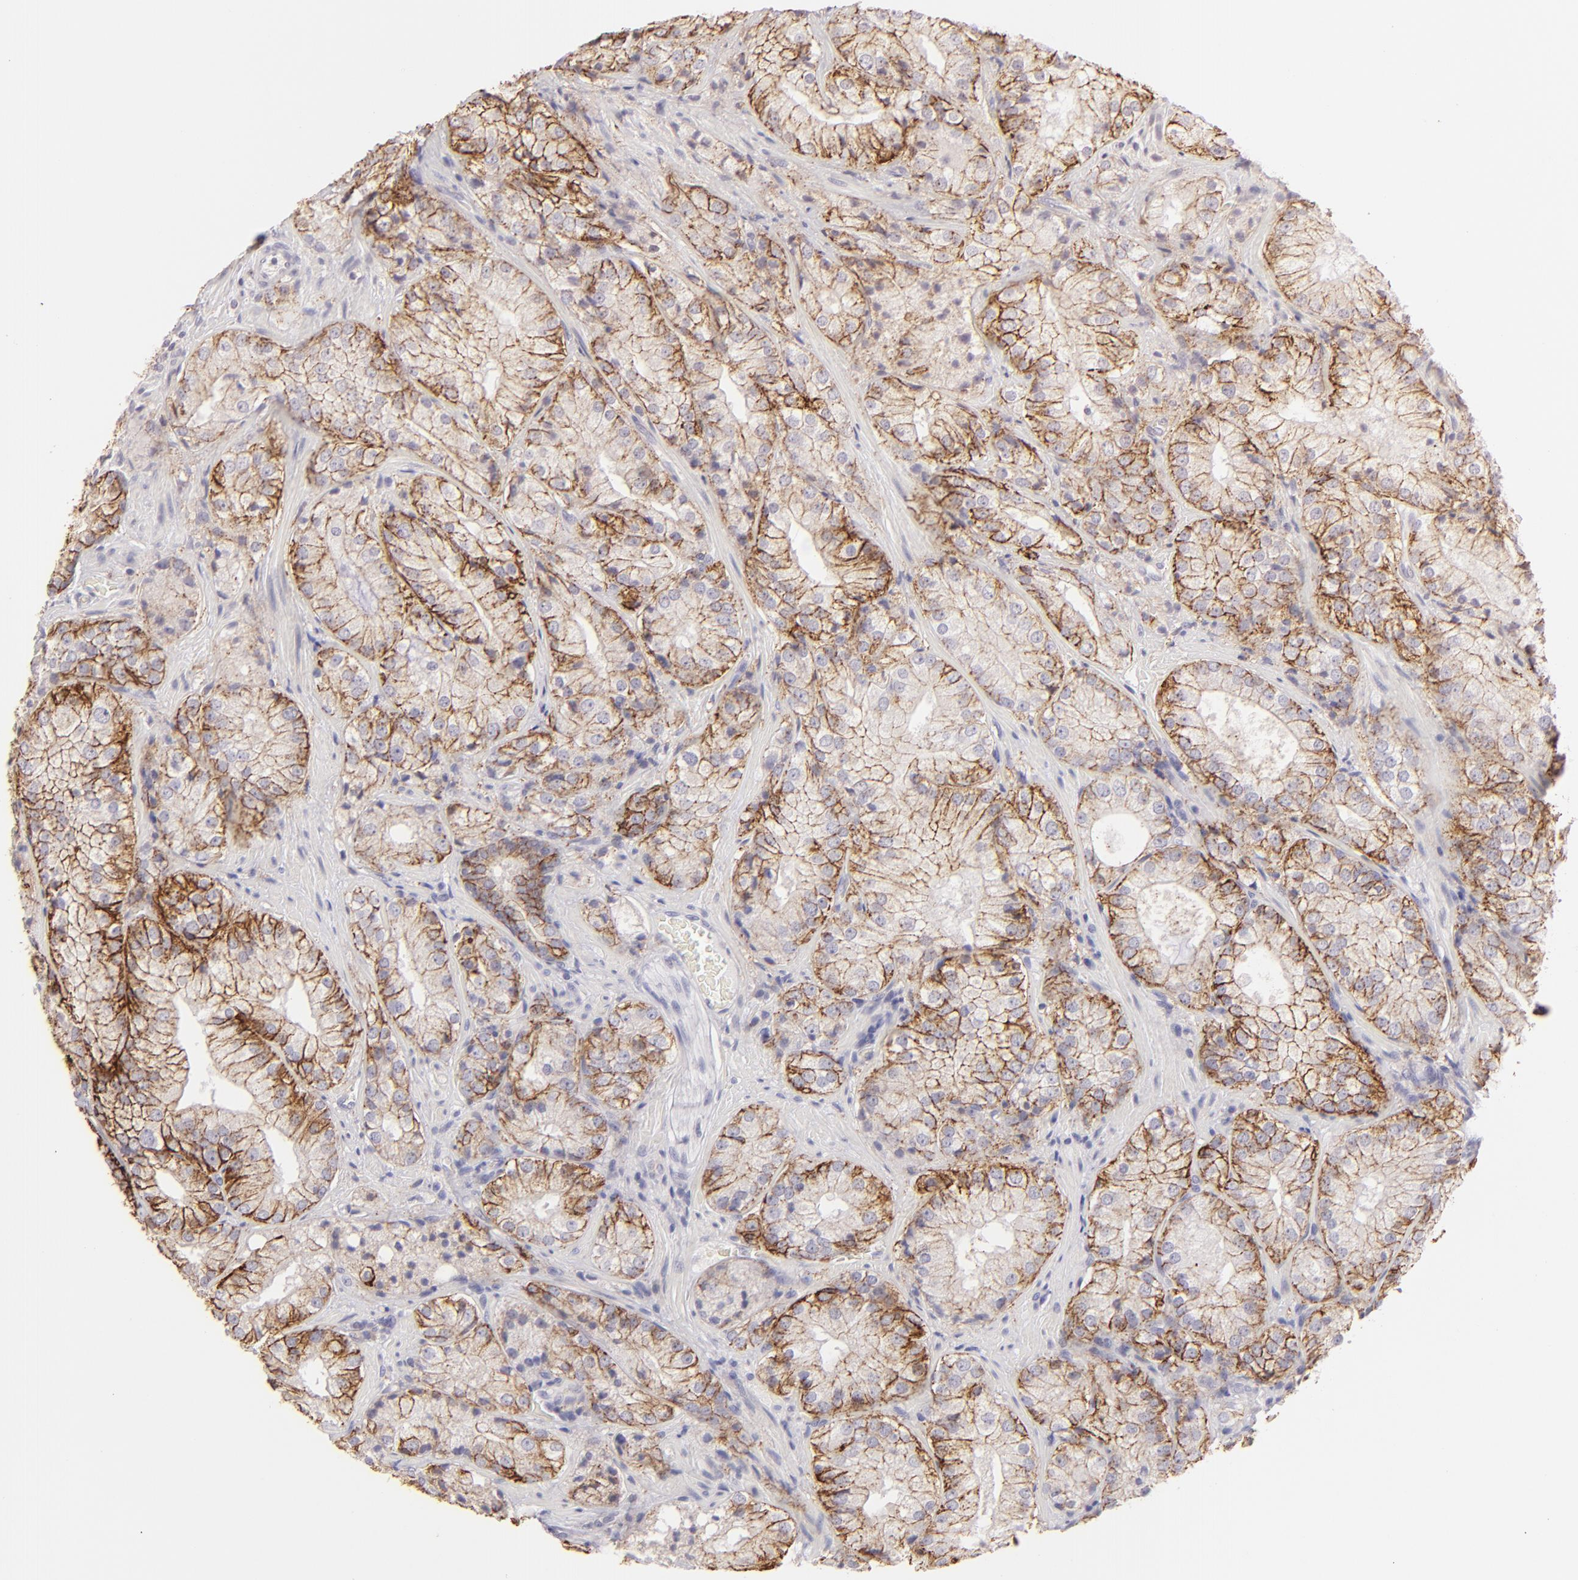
{"staining": {"intensity": "strong", "quantity": ">75%", "location": "cytoplasmic/membranous"}, "tissue": "prostate cancer", "cell_type": "Tumor cells", "image_type": "cancer", "snomed": [{"axis": "morphology", "description": "Adenocarcinoma, Low grade"}, {"axis": "topography", "description": "Prostate"}], "caption": "Protein expression analysis of low-grade adenocarcinoma (prostate) demonstrates strong cytoplasmic/membranous staining in approximately >75% of tumor cells.", "gene": "CLDN4", "patient": {"sex": "male", "age": 60}}